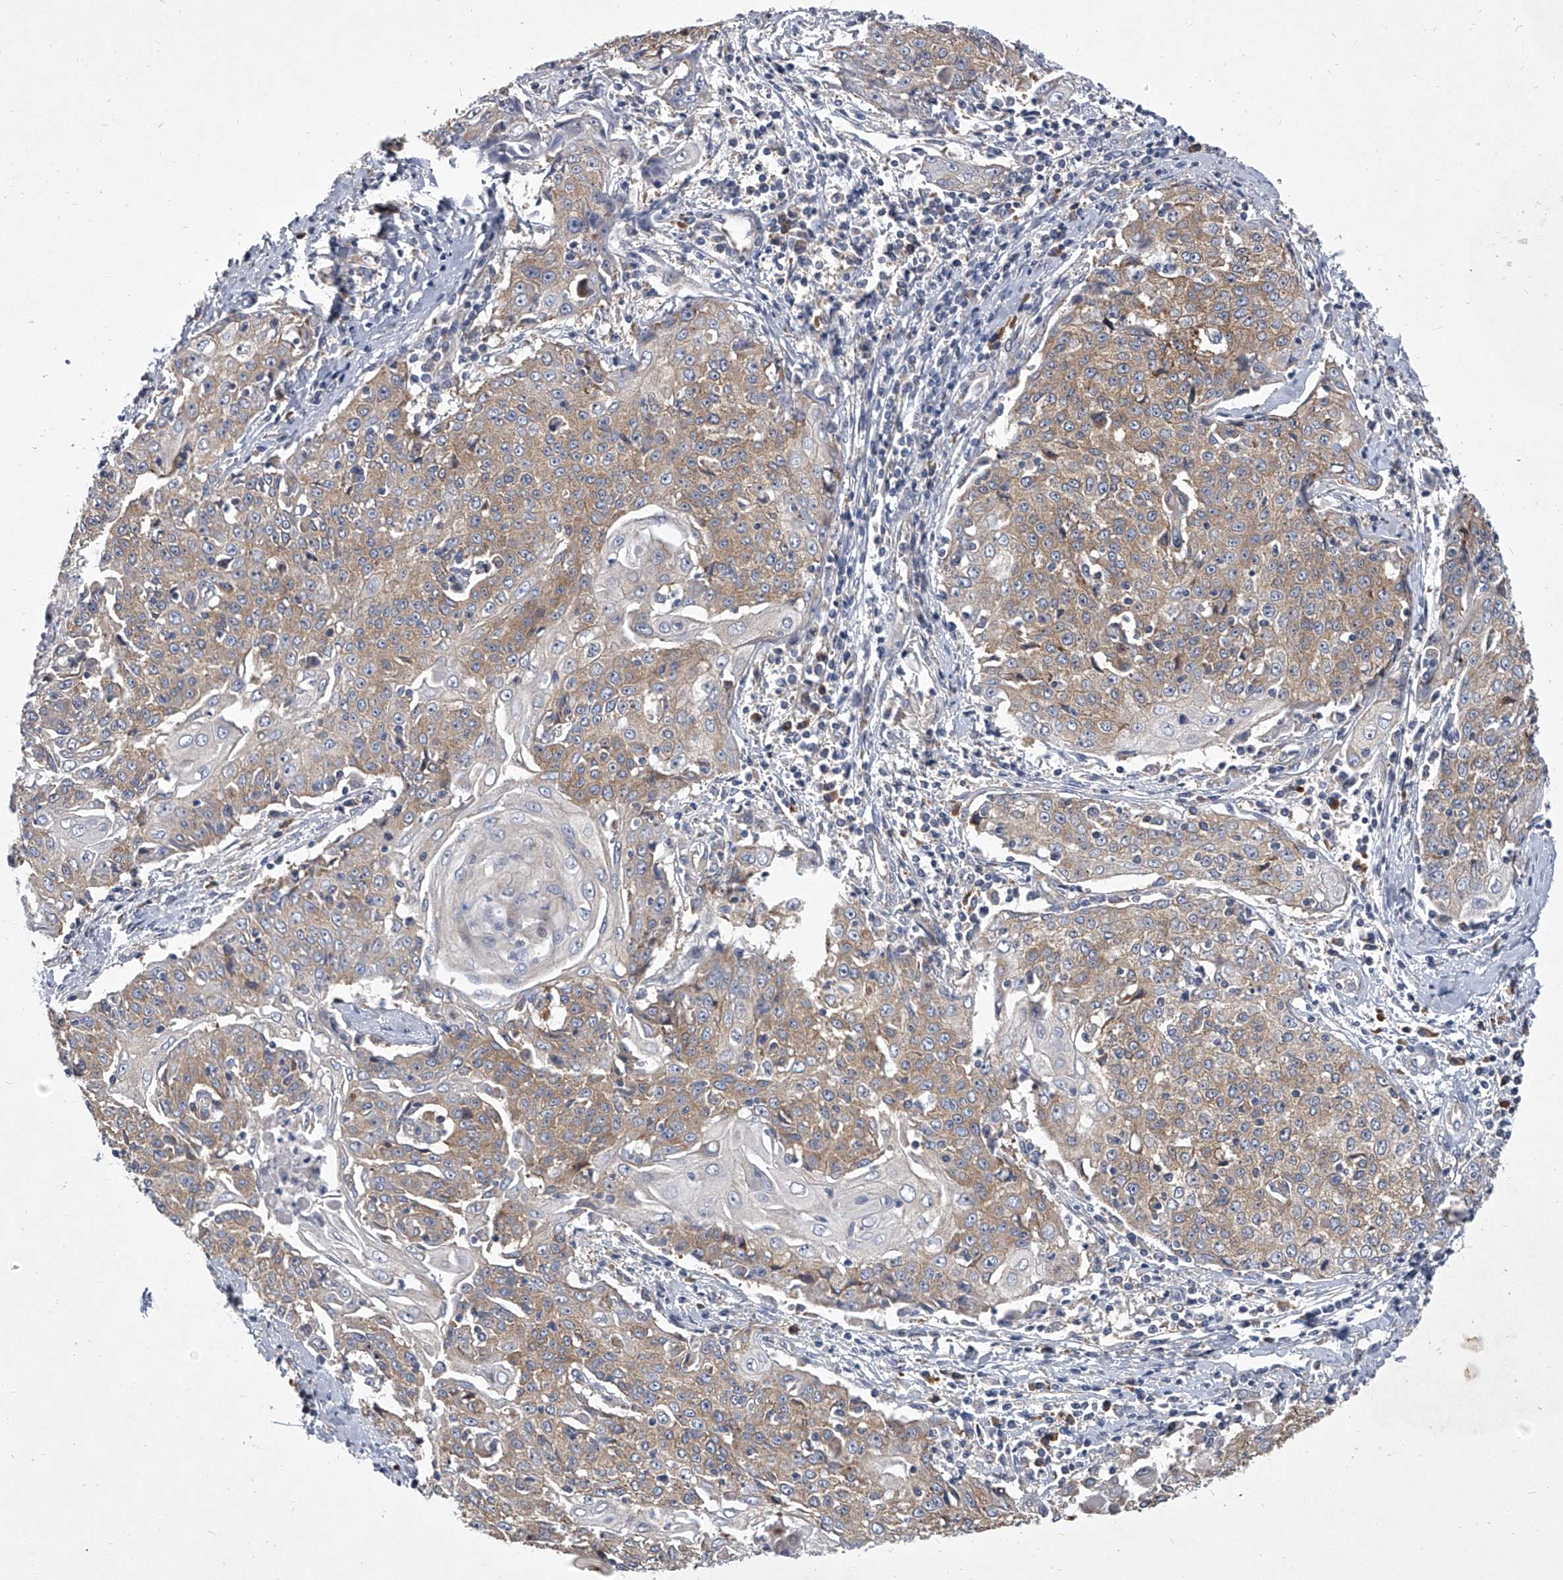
{"staining": {"intensity": "weak", "quantity": ">75%", "location": "cytoplasmic/membranous"}, "tissue": "cervical cancer", "cell_type": "Tumor cells", "image_type": "cancer", "snomed": [{"axis": "morphology", "description": "Squamous cell carcinoma, NOS"}, {"axis": "topography", "description": "Cervix"}], "caption": "The image reveals a brown stain indicating the presence of a protein in the cytoplasmic/membranous of tumor cells in squamous cell carcinoma (cervical). (DAB (3,3'-diaminobenzidine) IHC, brown staining for protein, blue staining for nuclei).", "gene": "EIF2S2", "patient": {"sex": "female", "age": 48}}